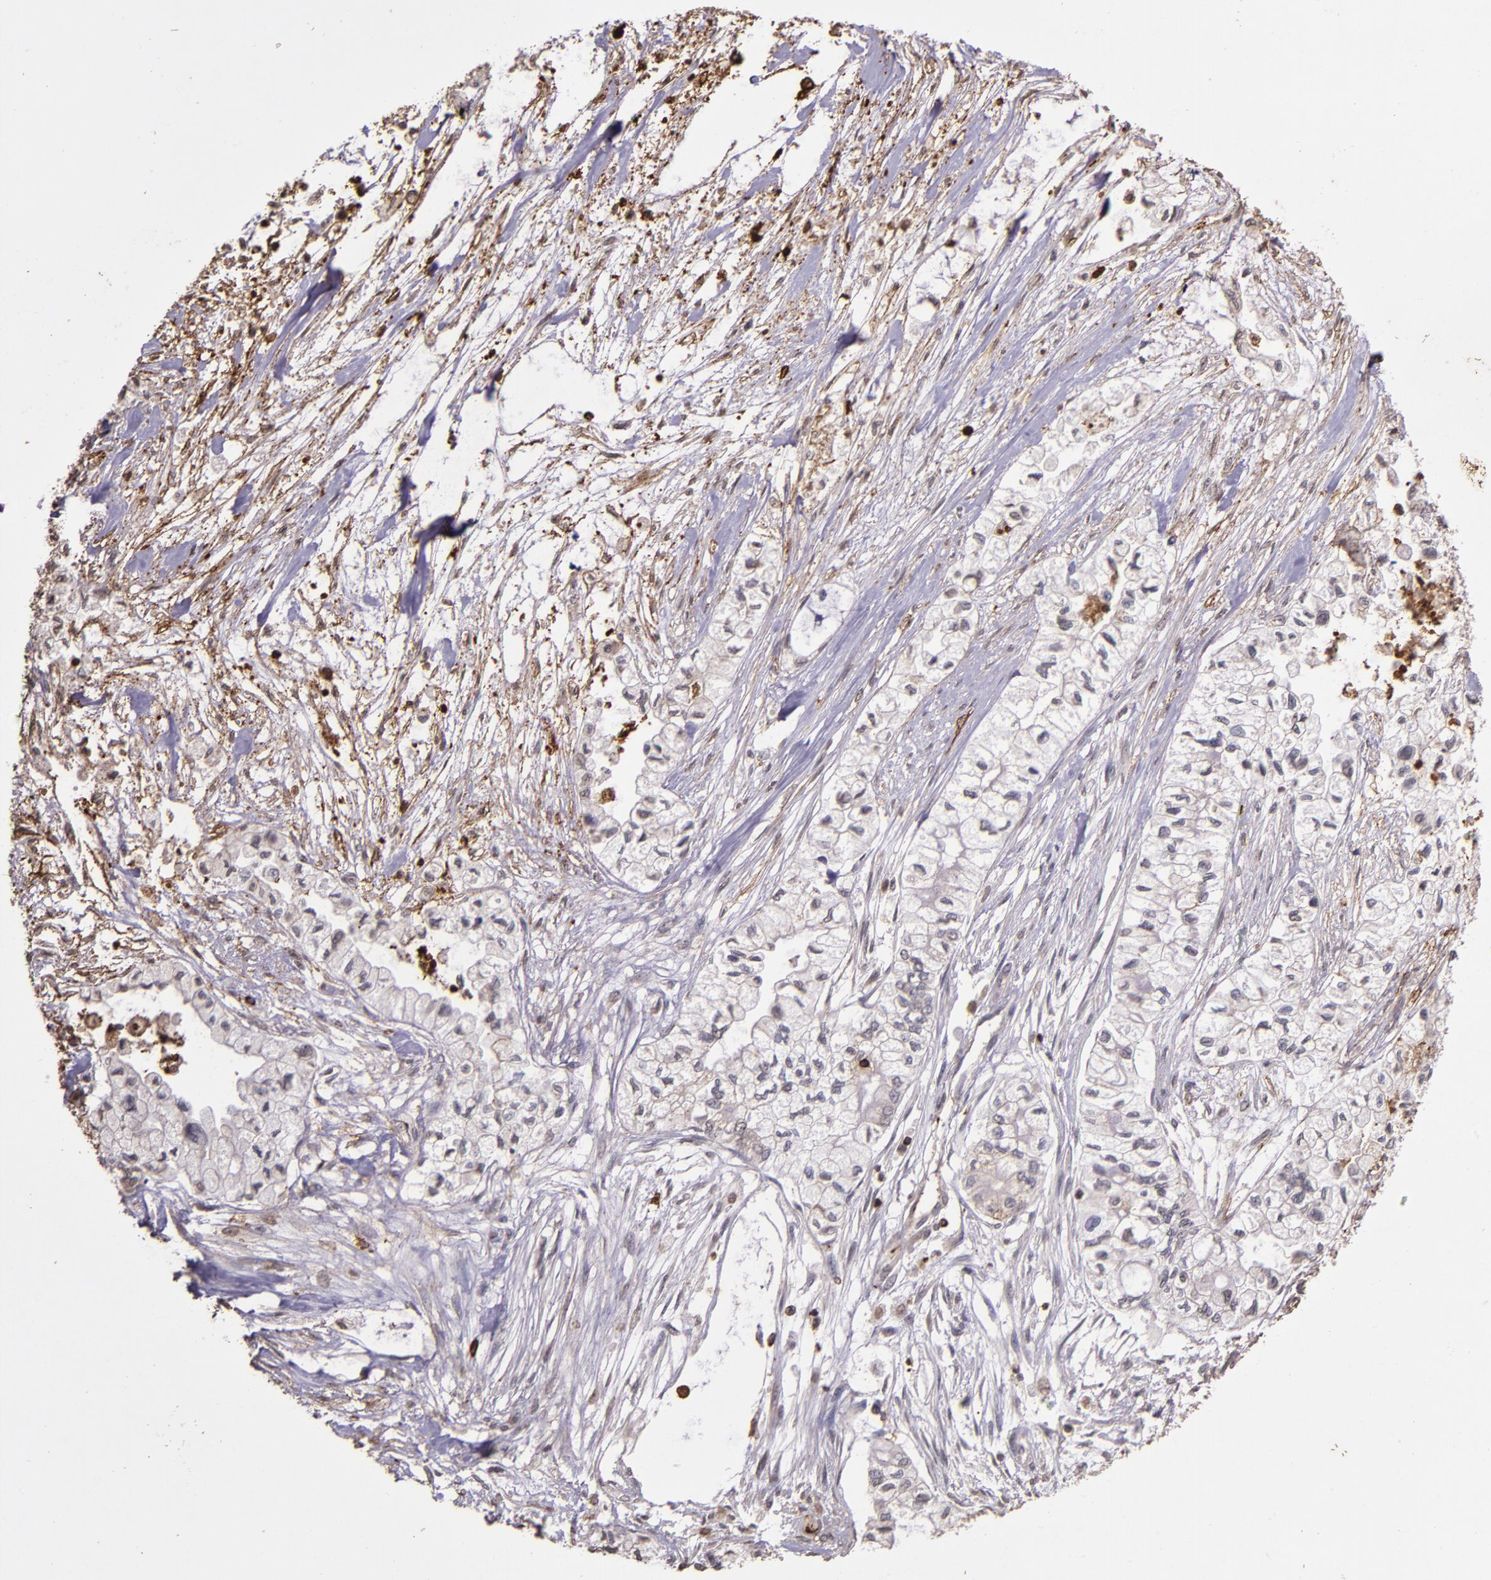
{"staining": {"intensity": "weak", "quantity": "<25%", "location": "cytoplasmic/membranous"}, "tissue": "pancreatic cancer", "cell_type": "Tumor cells", "image_type": "cancer", "snomed": [{"axis": "morphology", "description": "Adenocarcinoma, NOS"}, {"axis": "topography", "description": "Pancreas"}], "caption": "A histopathology image of human pancreatic cancer is negative for staining in tumor cells.", "gene": "SLC2A3", "patient": {"sex": "male", "age": 79}}